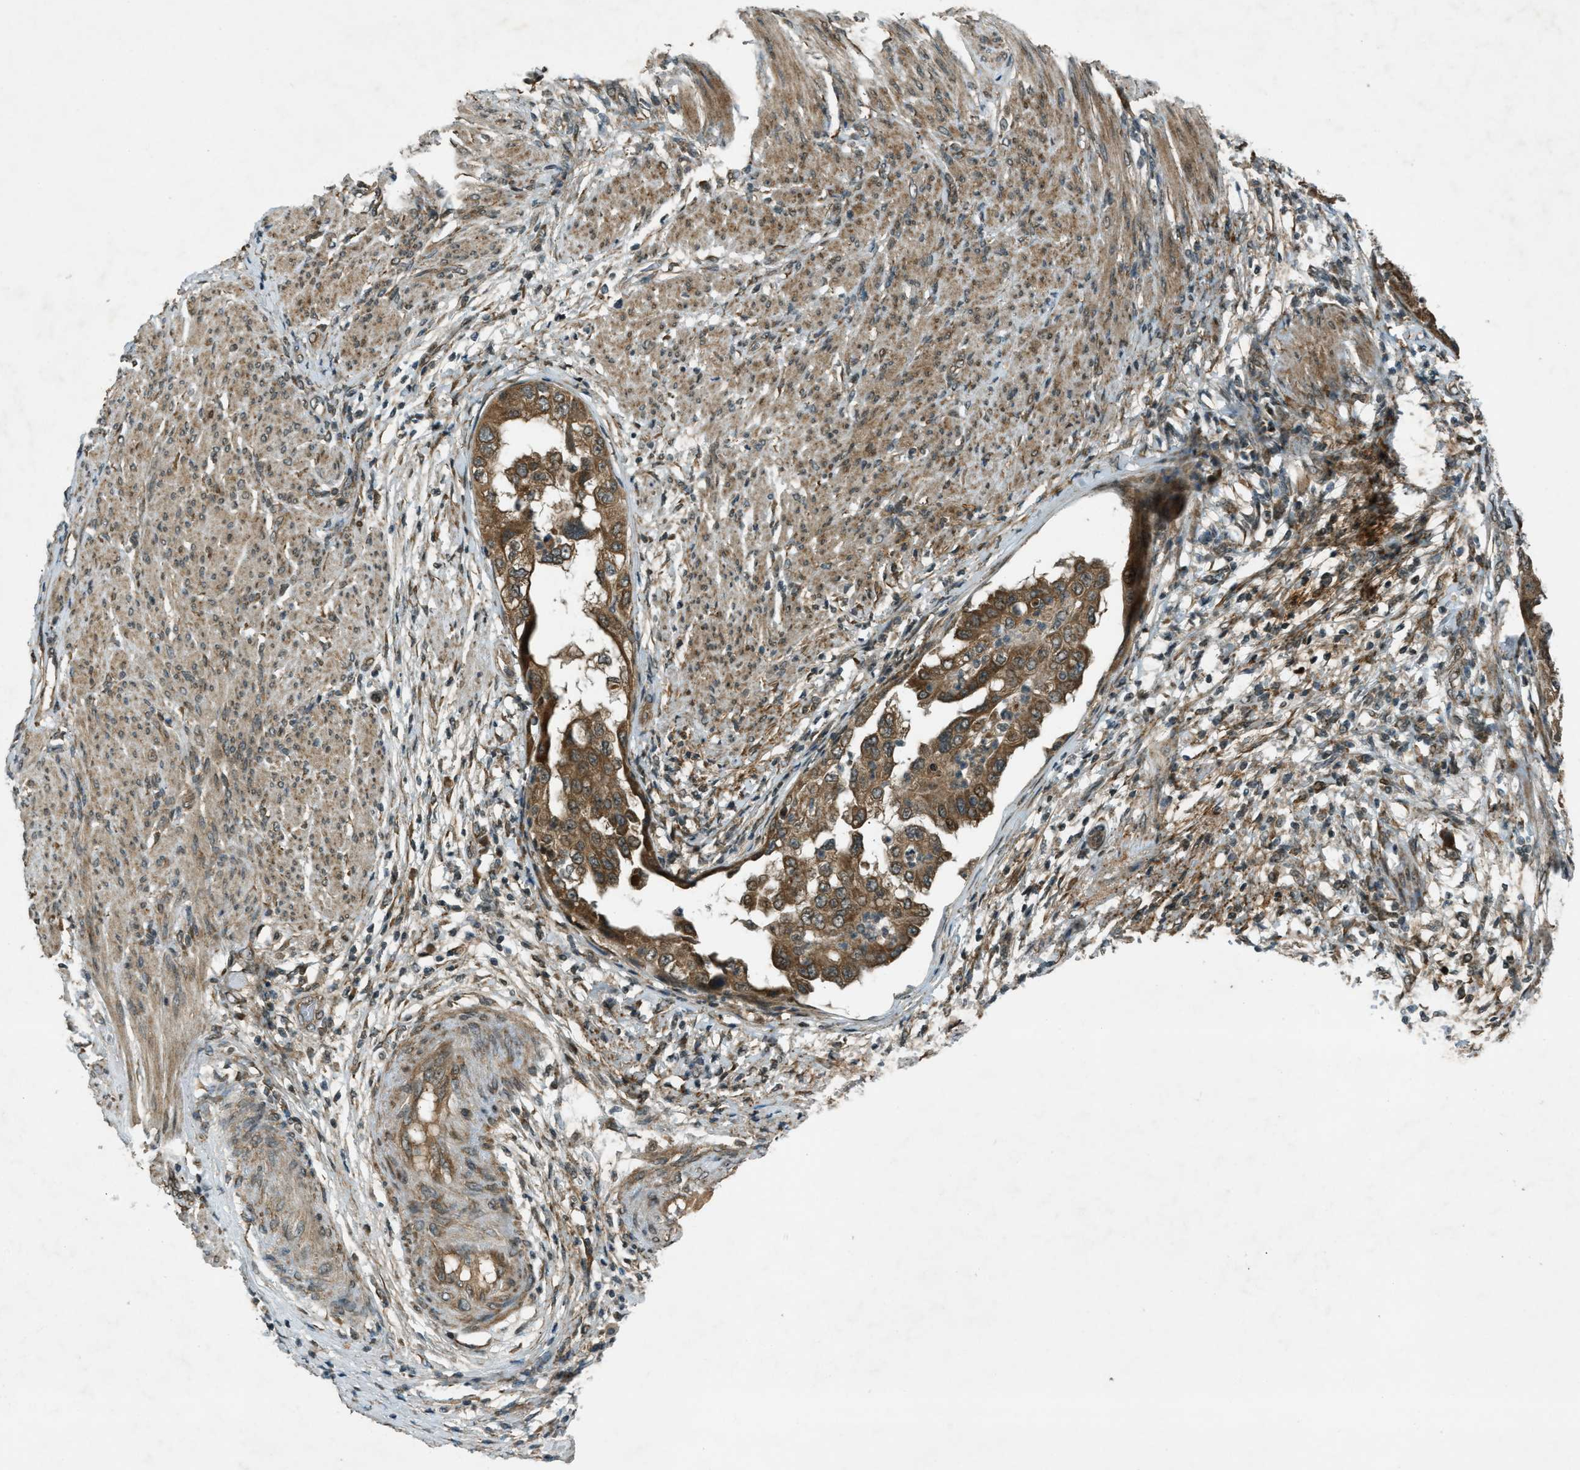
{"staining": {"intensity": "moderate", "quantity": ">75%", "location": "cytoplasmic/membranous"}, "tissue": "endometrial cancer", "cell_type": "Tumor cells", "image_type": "cancer", "snomed": [{"axis": "morphology", "description": "Adenocarcinoma, NOS"}, {"axis": "topography", "description": "Endometrium"}], "caption": "This photomicrograph demonstrates endometrial cancer (adenocarcinoma) stained with immunohistochemistry (IHC) to label a protein in brown. The cytoplasmic/membranous of tumor cells show moderate positivity for the protein. Nuclei are counter-stained blue.", "gene": "EIF2AK3", "patient": {"sex": "female", "age": 85}}